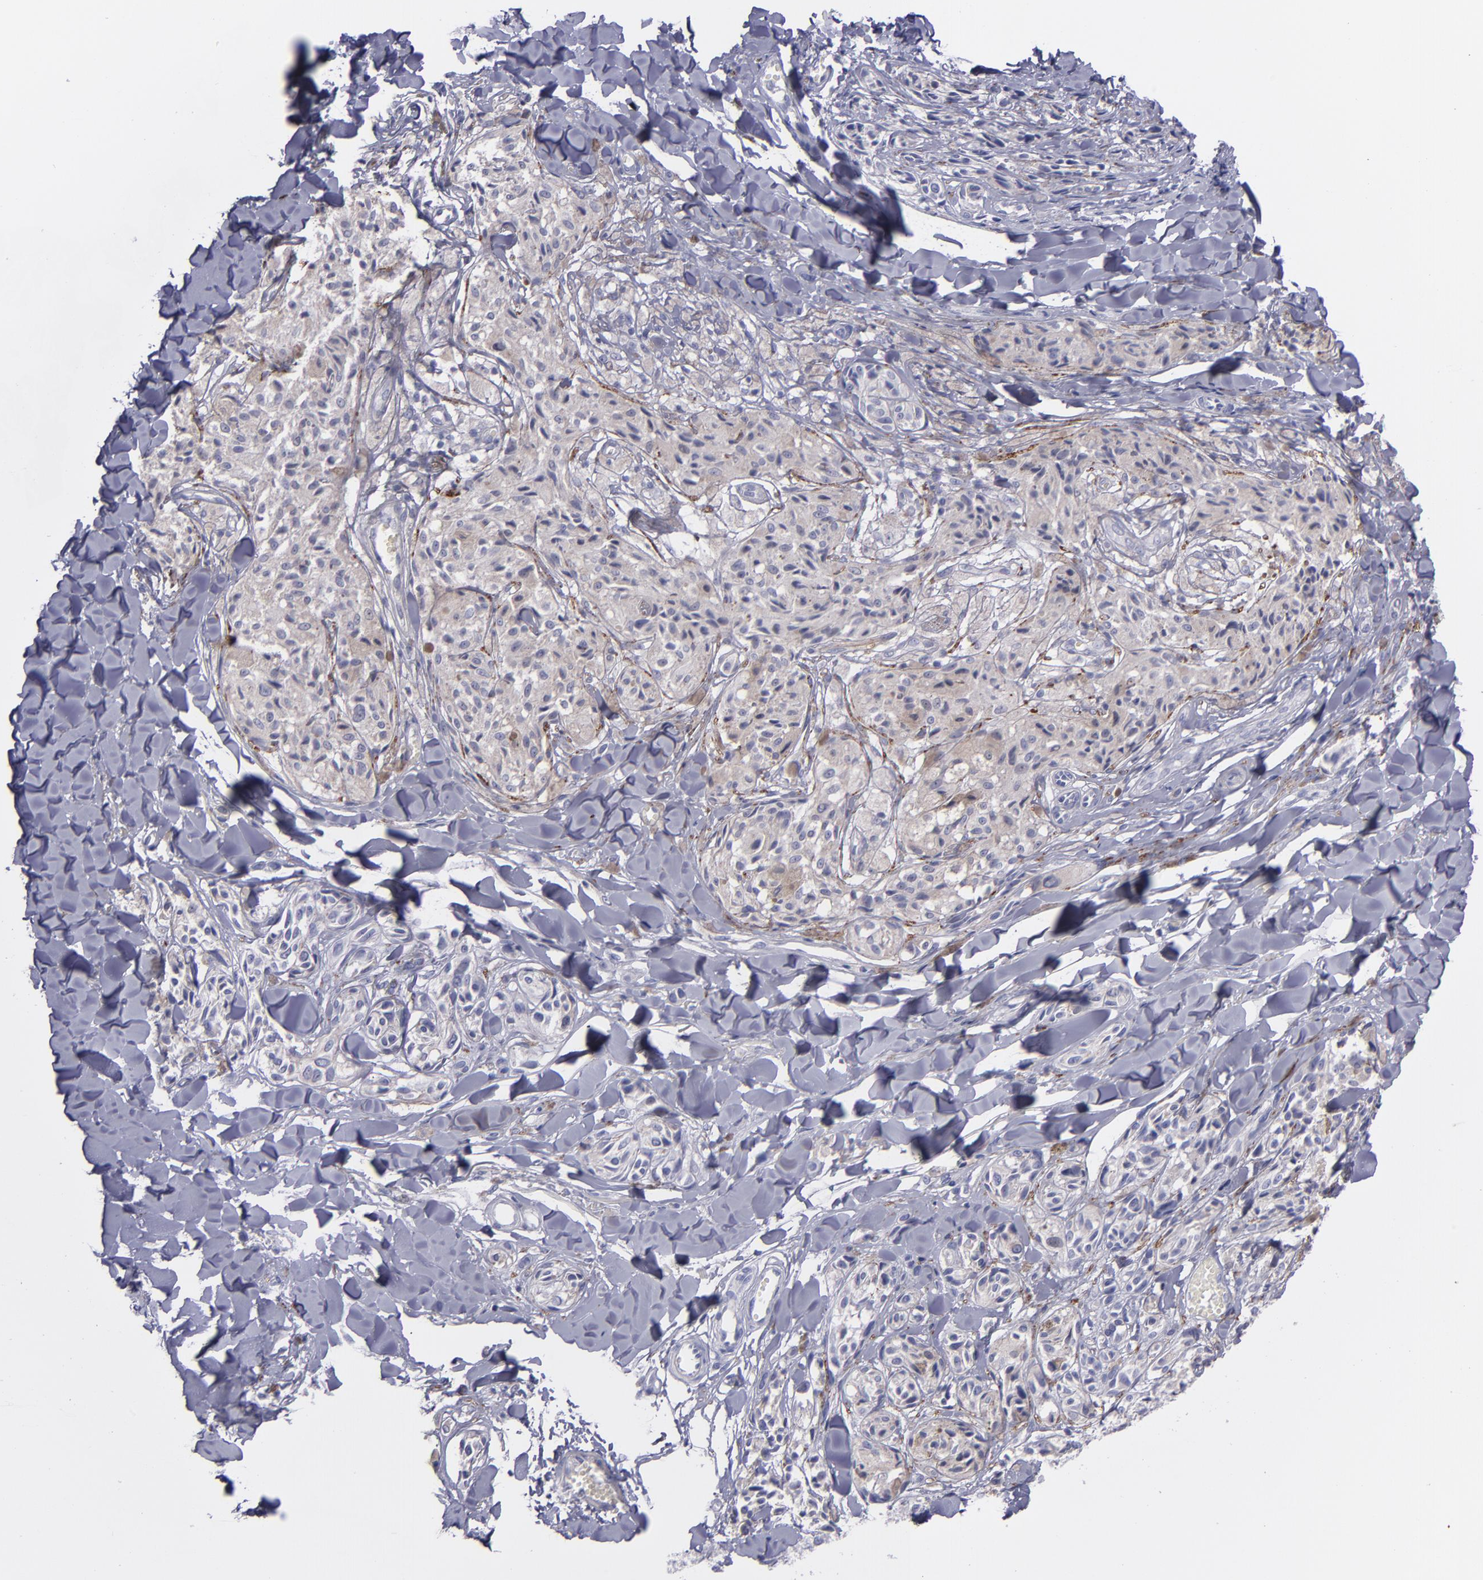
{"staining": {"intensity": "negative", "quantity": "none", "location": "none"}, "tissue": "melanoma", "cell_type": "Tumor cells", "image_type": "cancer", "snomed": [{"axis": "morphology", "description": "Malignant melanoma, Metastatic site"}, {"axis": "topography", "description": "Skin"}], "caption": "High magnification brightfield microscopy of melanoma stained with DAB (3,3'-diaminobenzidine) (brown) and counterstained with hematoxylin (blue): tumor cells show no significant positivity.", "gene": "SNAP25", "patient": {"sex": "female", "age": 66}}